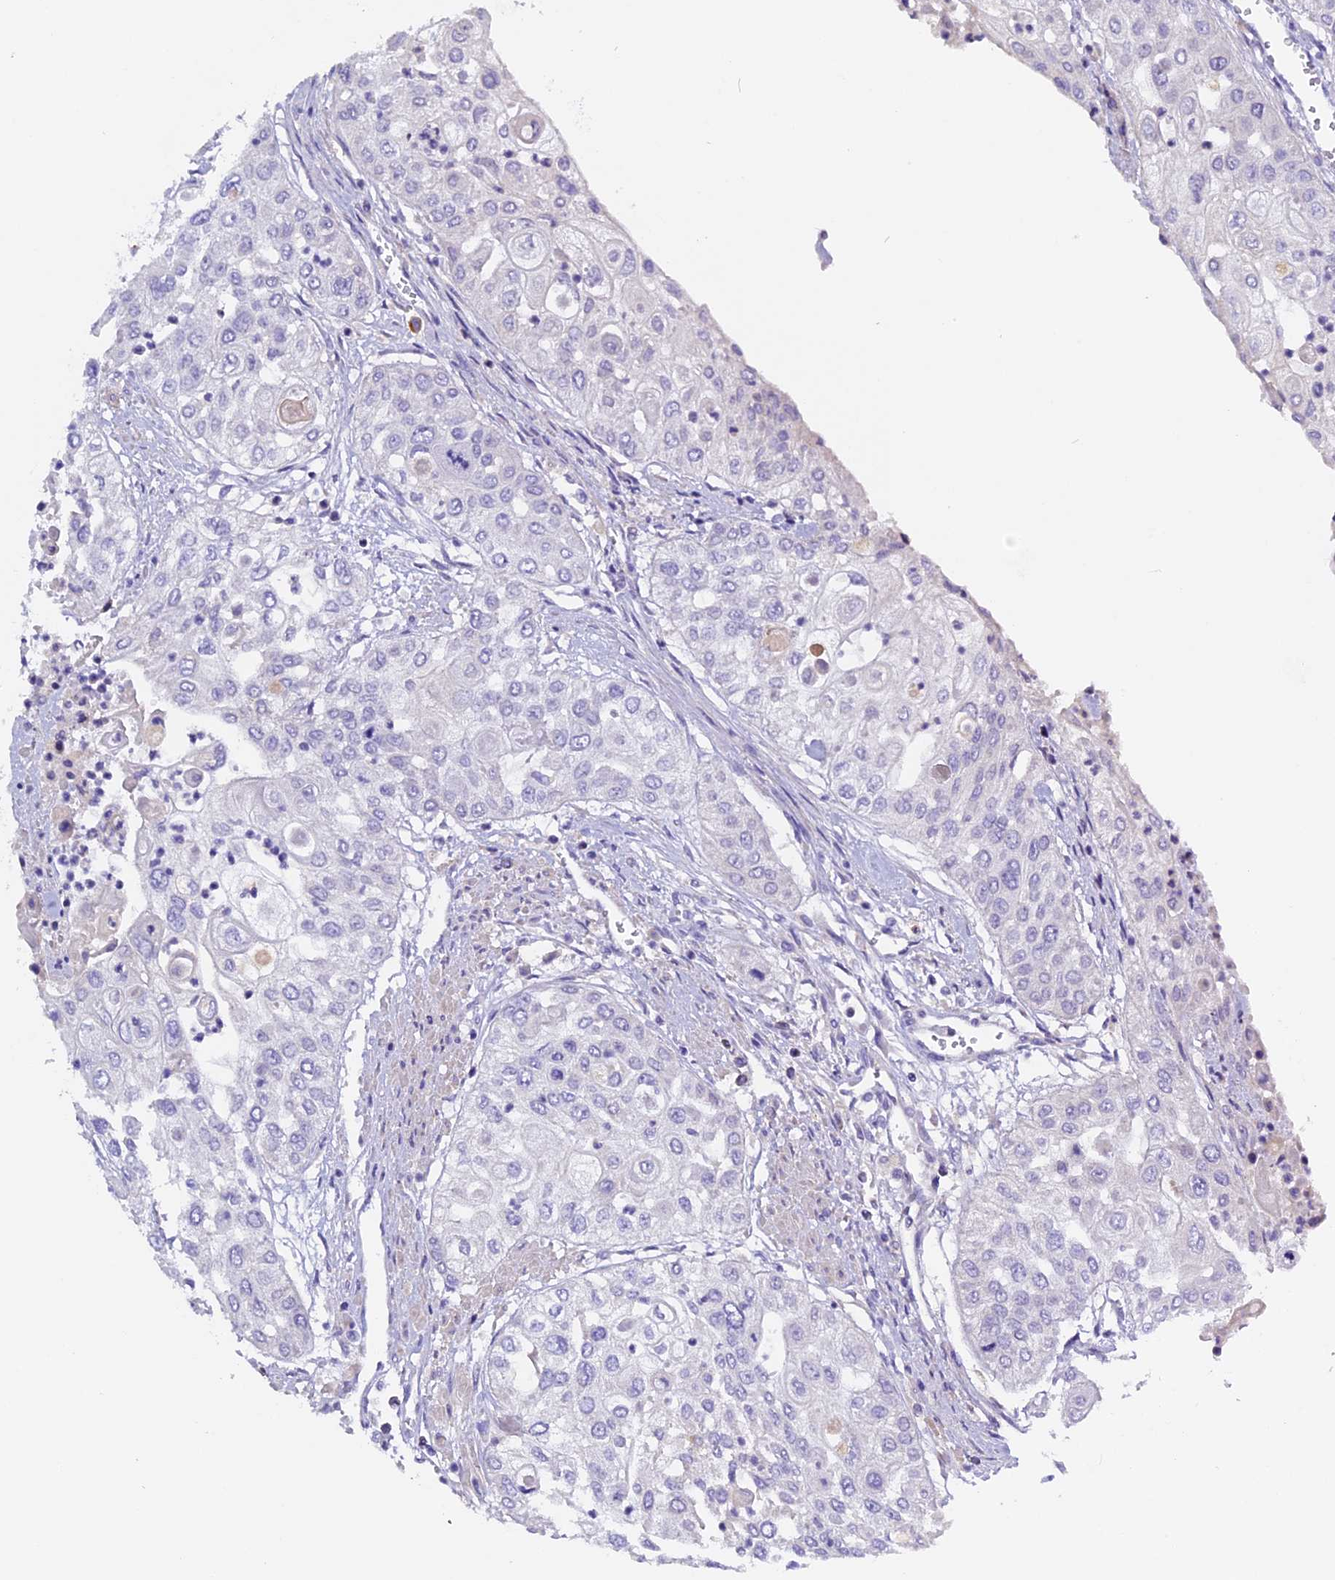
{"staining": {"intensity": "negative", "quantity": "none", "location": "none"}, "tissue": "urothelial cancer", "cell_type": "Tumor cells", "image_type": "cancer", "snomed": [{"axis": "morphology", "description": "Urothelial carcinoma, High grade"}, {"axis": "topography", "description": "Urinary bladder"}], "caption": "Tumor cells show no significant positivity in urothelial carcinoma (high-grade).", "gene": "RTTN", "patient": {"sex": "female", "age": 79}}